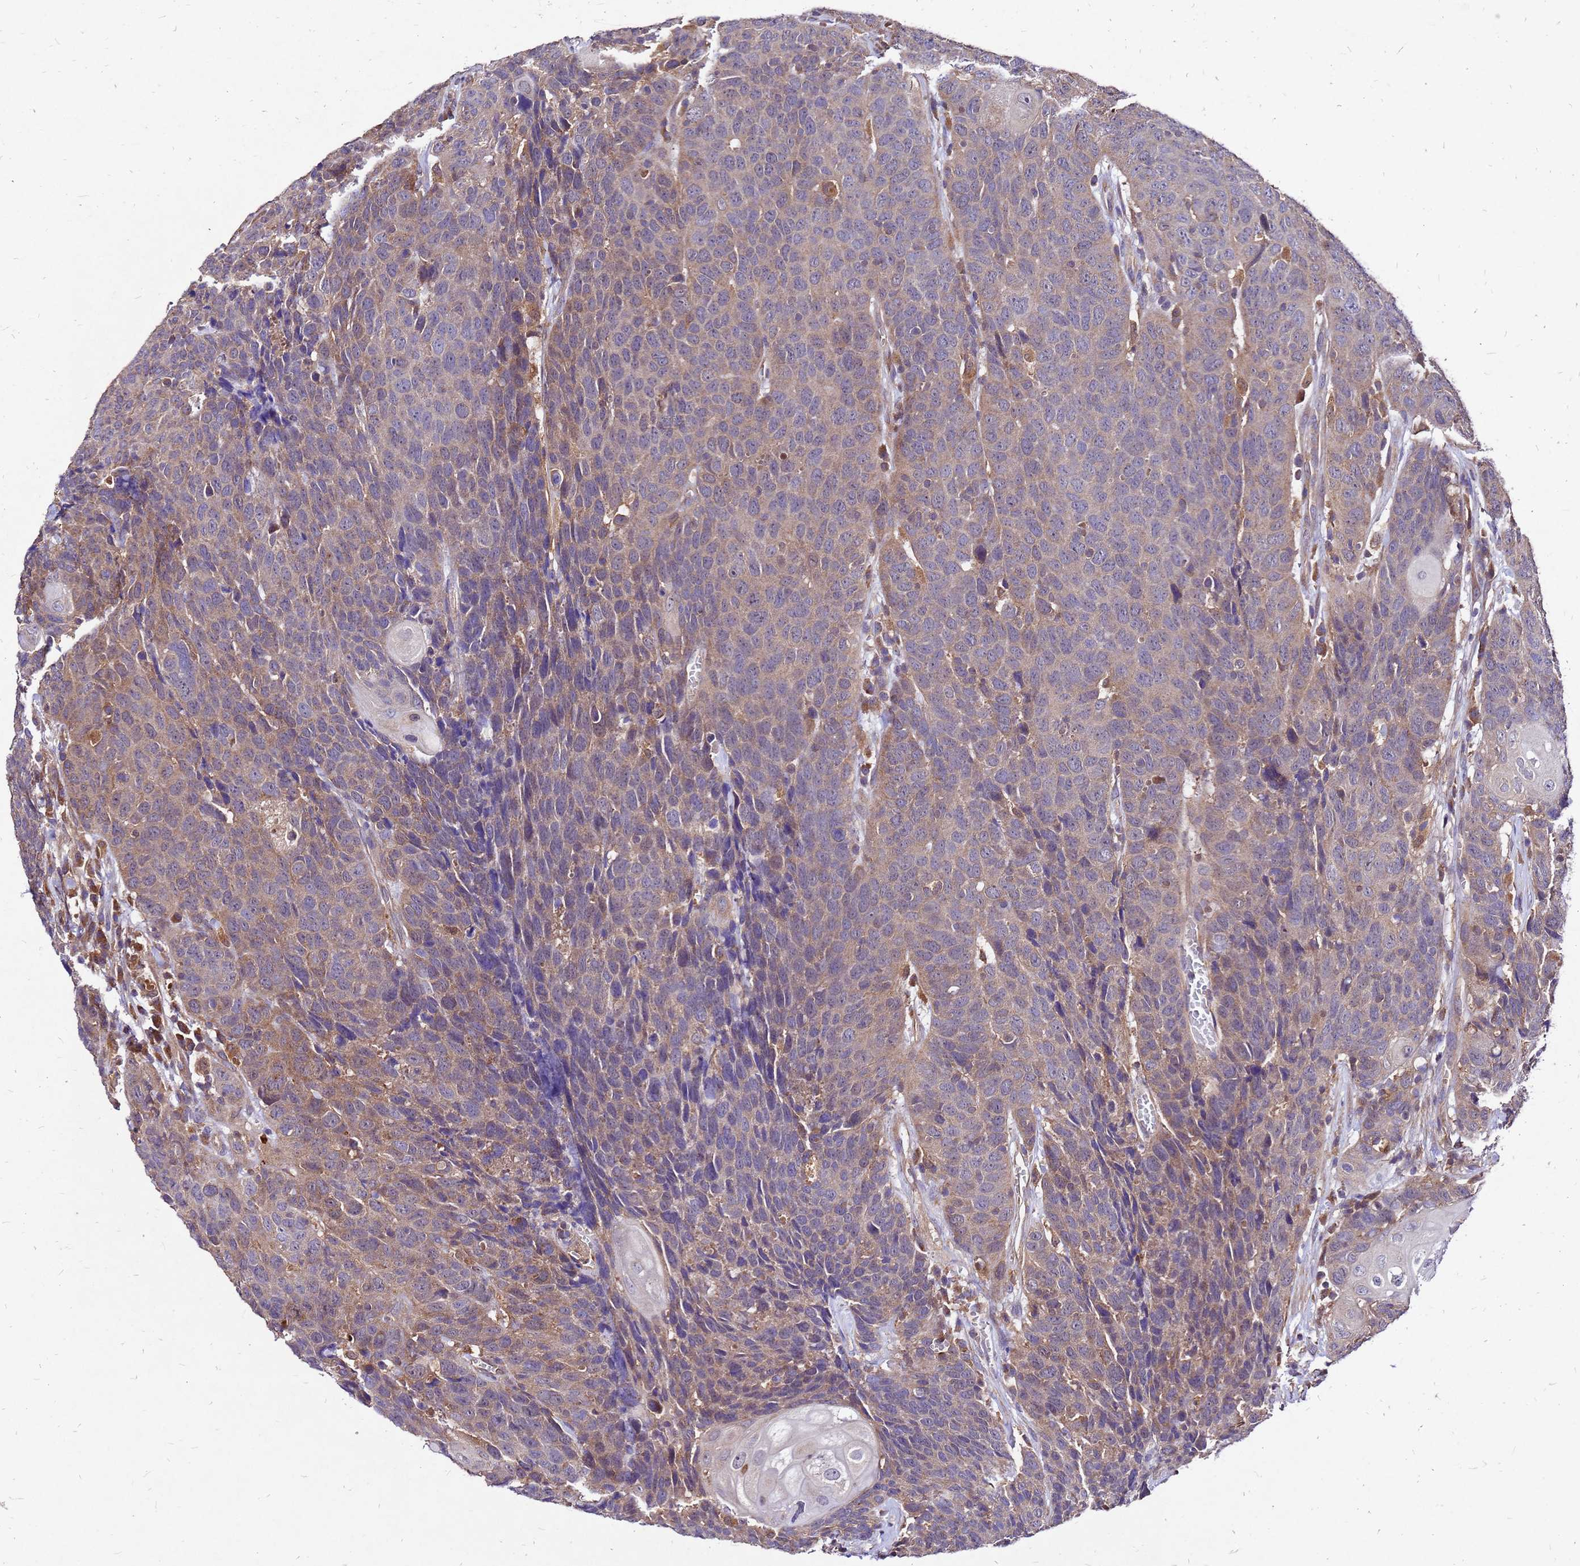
{"staining": {"intensity": "moderate", "quantity": "25%-75%", "location": "cytoplasmic/membranous"}, "tissue": "head and neck cancer", "cell_type": "Tumor cells", "image_type": "cancer", "snomed": [{"axis": "morphology", "description": "Squamous cell carcinoma, NOS"}, {"axis": "topography", "description": "Head-Neck"}], "caption": "Protein staining of squamous cell carcinoma (head and neck) tissue displays moderate cytoplasmic/membranous staining in approximately 25%-75% of tumor cells. The protein is stained brown, and the nuclei are stained in blue (DAB IHC with brightfield microscopy, high magnification).", "gene": "DUSP23", "patient": {"sex": "male", "age": 66}}